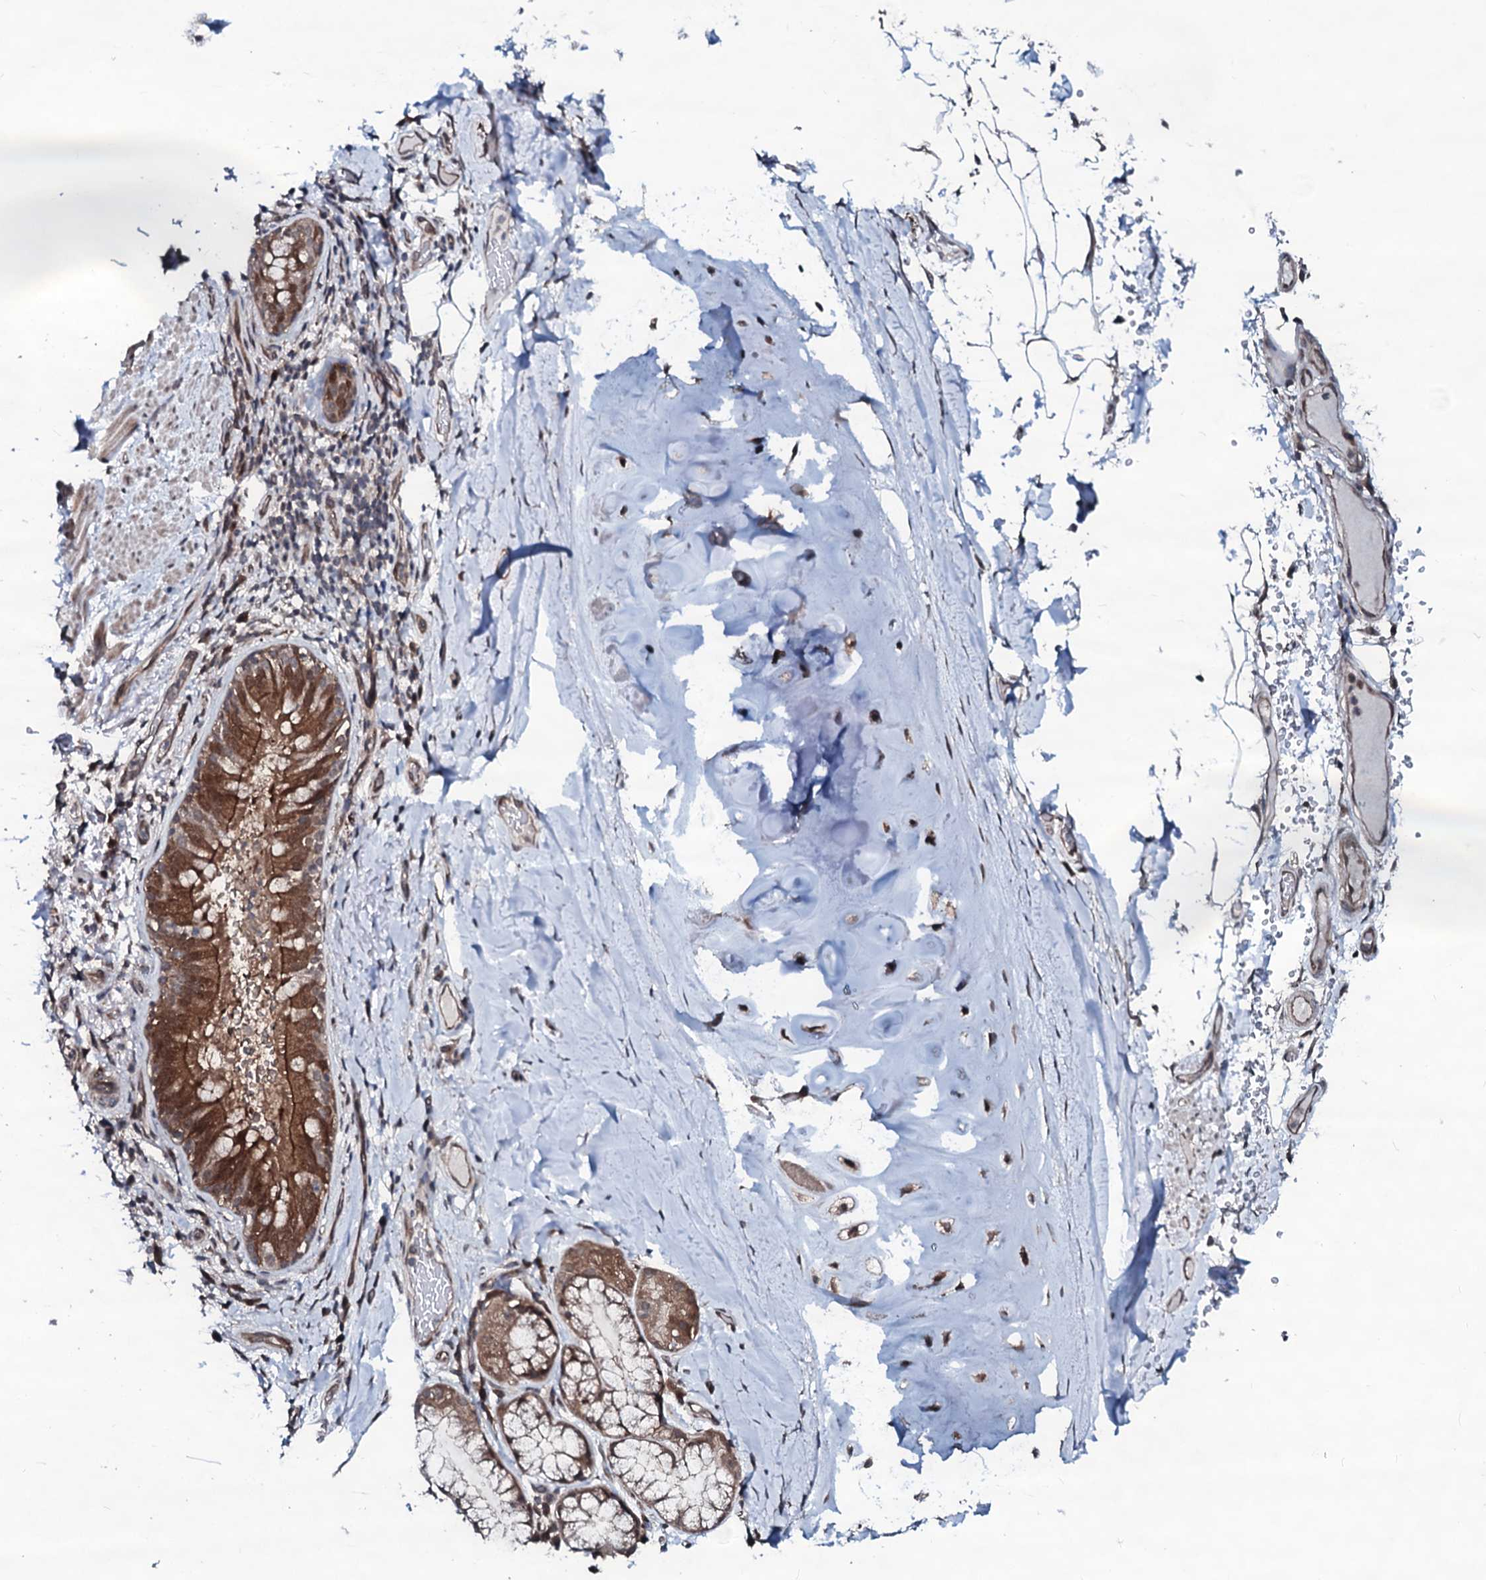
{"staining": {"intensity": "moderate", "quantity": ">75%", "location": "nuclear"}, "tissue": "adipose tissue", "cell_type": "Adipocytes", "image_type": "normal", "snomed": [{"axis": "morphology", "description": "Normal tissue, NOS"}, {"axis": "topography", "description": "Lymph node"}, {"axis": "topography", "description": "Cartilage tissue"}, {"axis": "topography", "description": "Bronchus"}], "caption": "IHC micrograph of benign adipose tissue: adipose tissue stained using immunohistochemistry (IHC) exhibits medium levels of moderate protein expression localized specifically in the nuclear of adipocytes, appearing as a nuclear brown color.", "gene": "OGFOD2", "patient": {"sex": "male", "age": 63}}